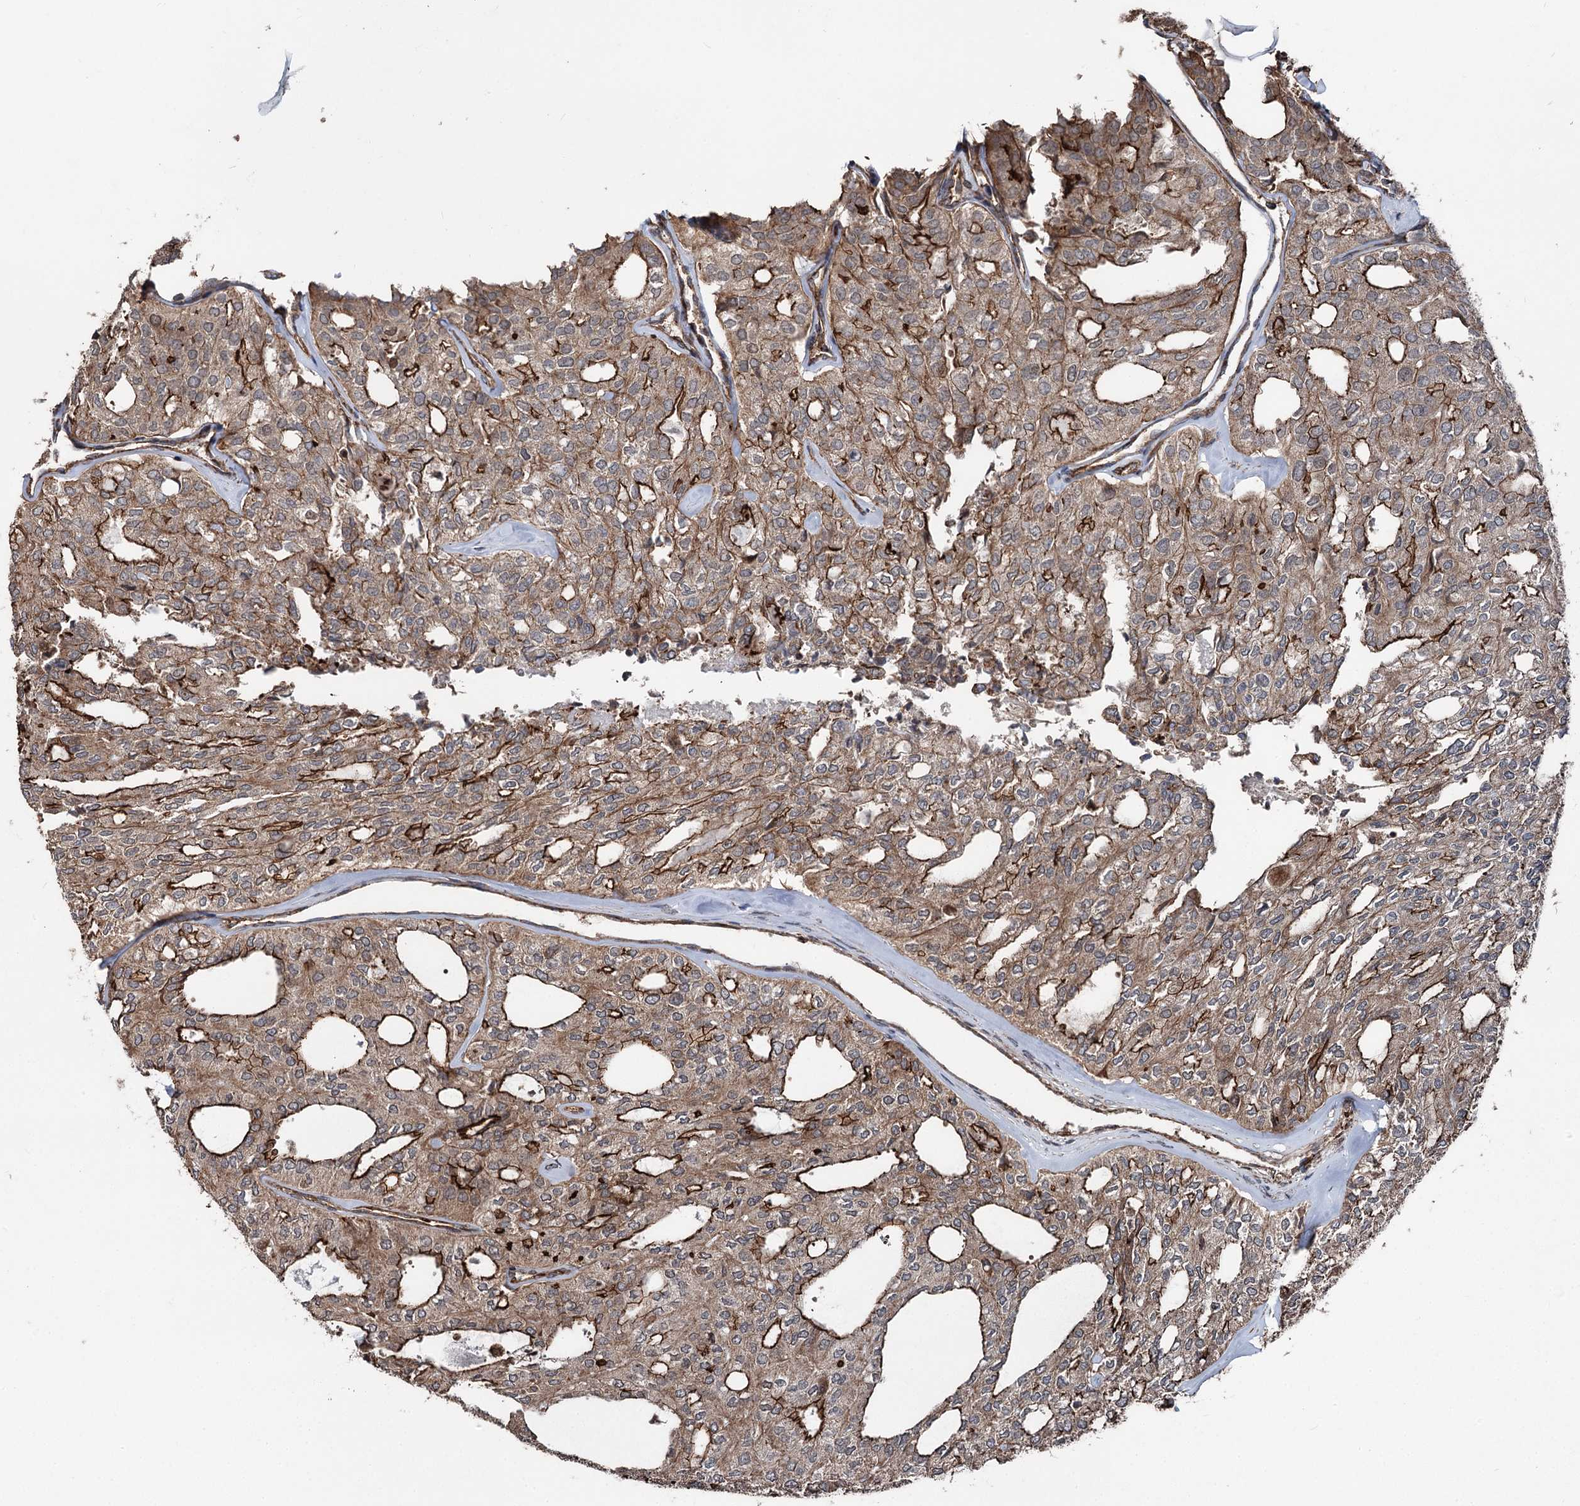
{"staining": {"intensity": "moderate", "quantity": ">75%", "location": "cytoplasmic/membranous"}, "tissue": "thyroid cancer", "cell_type": "Tumor cells", "image_type": "cancer", "snomed": [{"axis": "morphology", "description": "Follicular adenoma carcinoma, NOS"}, {"axis": "topography", "description": "Thyroid gland"}], "caption": "Moderate cytoplasmic/membranous protein positivity is present in approximately >75% of tumor cells in follicular adenoma carcinoma (thyroid).", "gene": "ITFG2", "patient": {"sex": "male", "age": 75}}